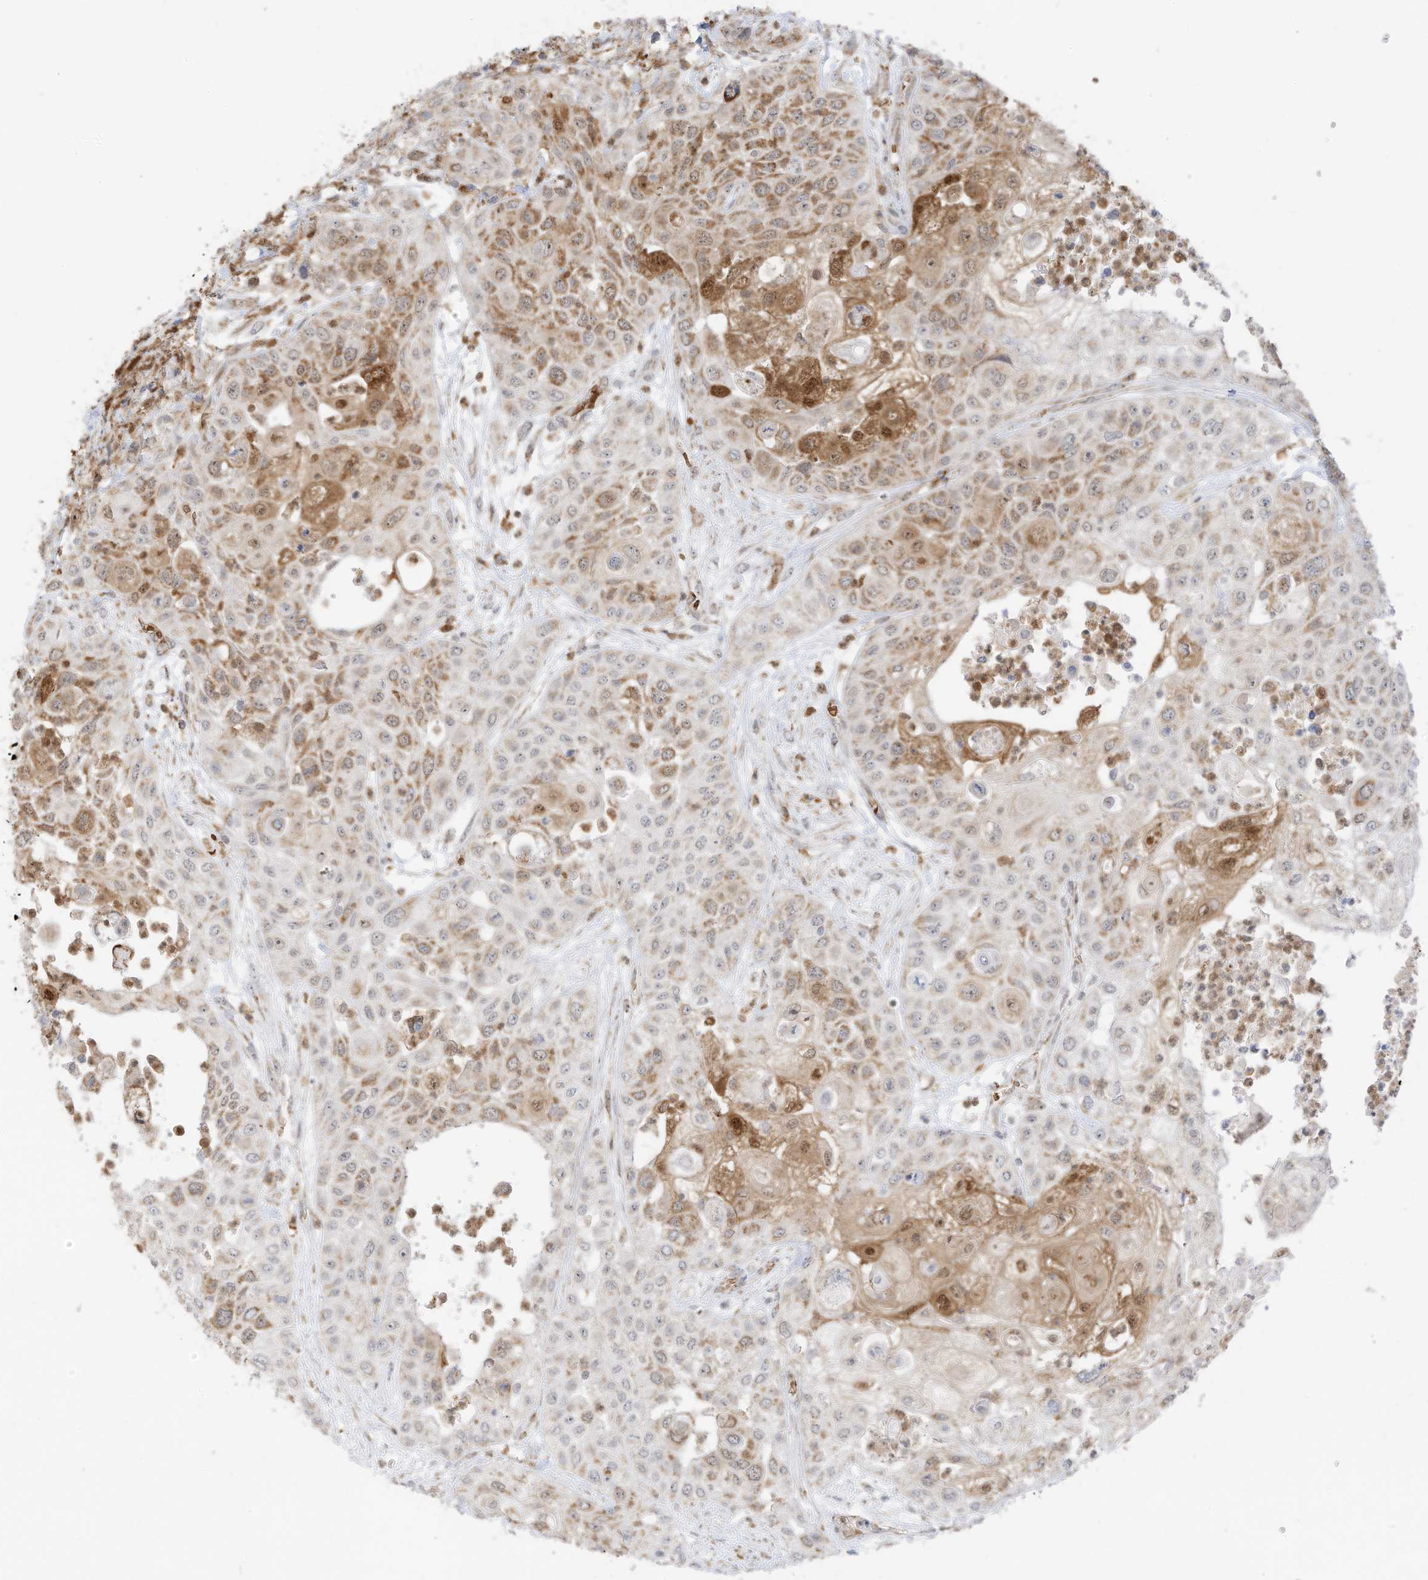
{"staining": {"intensity": "moderate", "quantity": ">75%", "location": "cytoplasmic/membranous"}, "tissue": "urothelial cancer", "cell_type": "Tumor cells", "image_type": "cancer", "snomed": [{"axis": "morphology", "description": "Urothelial carcinoma, High grade"}, {"axis": "topography", "description": "Urinary bladder"}], "caption": "A brown stain labels moderate cytoplasmic/membranous positivity of a protein in human urothelial cancer tumor cells.", "gene": "MTUS2", "patient": {"sex": "female", "age": 79}}